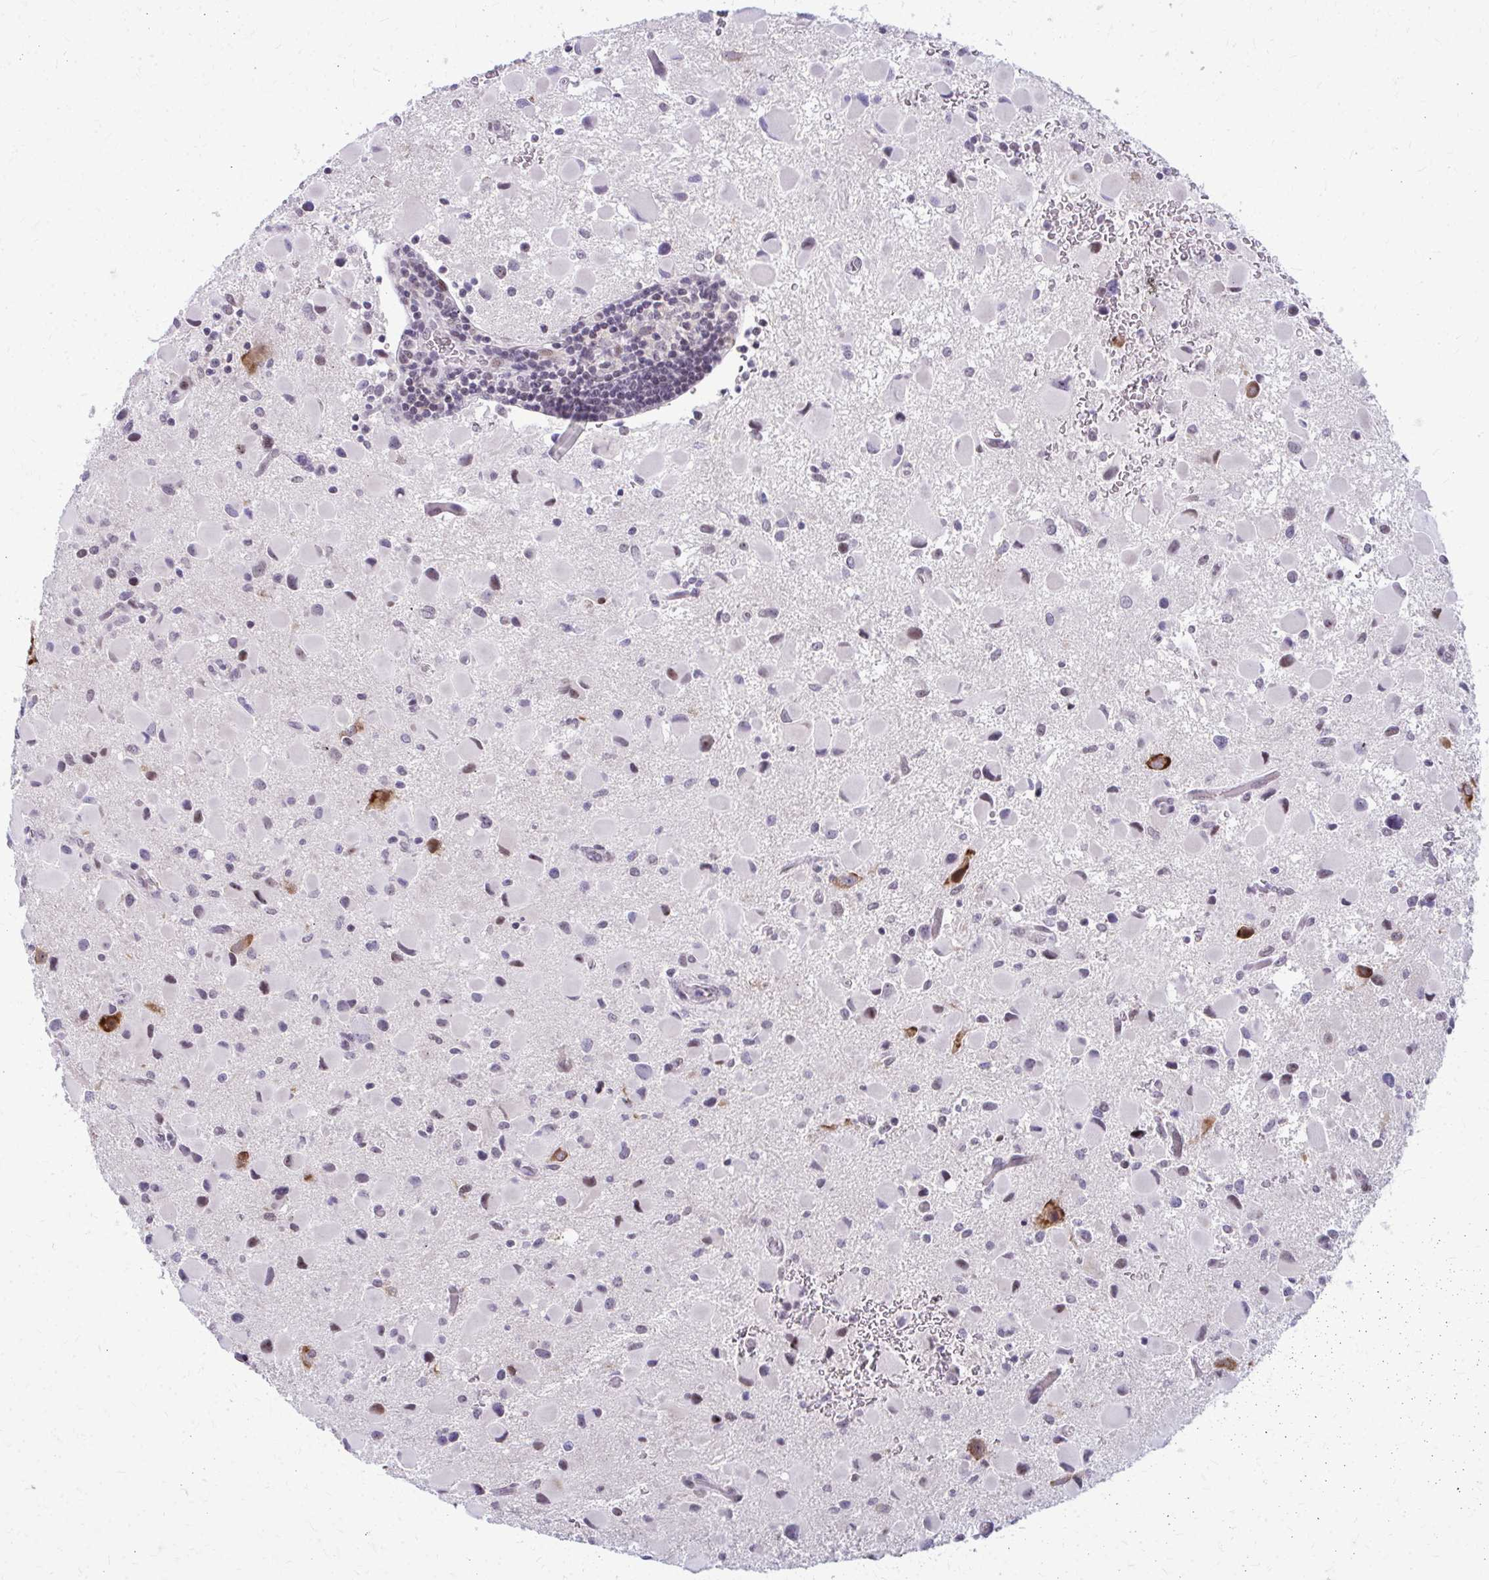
{"staining": {"intensity": "negative", "quantity": "none", "location": "none"}, "tissue": "glioma", "cell_type": "Tumor cells", "image_type": "cancer", "snomed": [{"axis": "morphology", "description": "Glioma, malignant, Low grade"}, {"axis": "topography", "description": "Brain"}], "caption": "A high-resolution micrograph shows immunohistochemistry (IHC) staining of glioma, which reveals no significant staining in tumor cells.", "gene": "MAF1", "patient": {"sex": "female", "age": 32}}